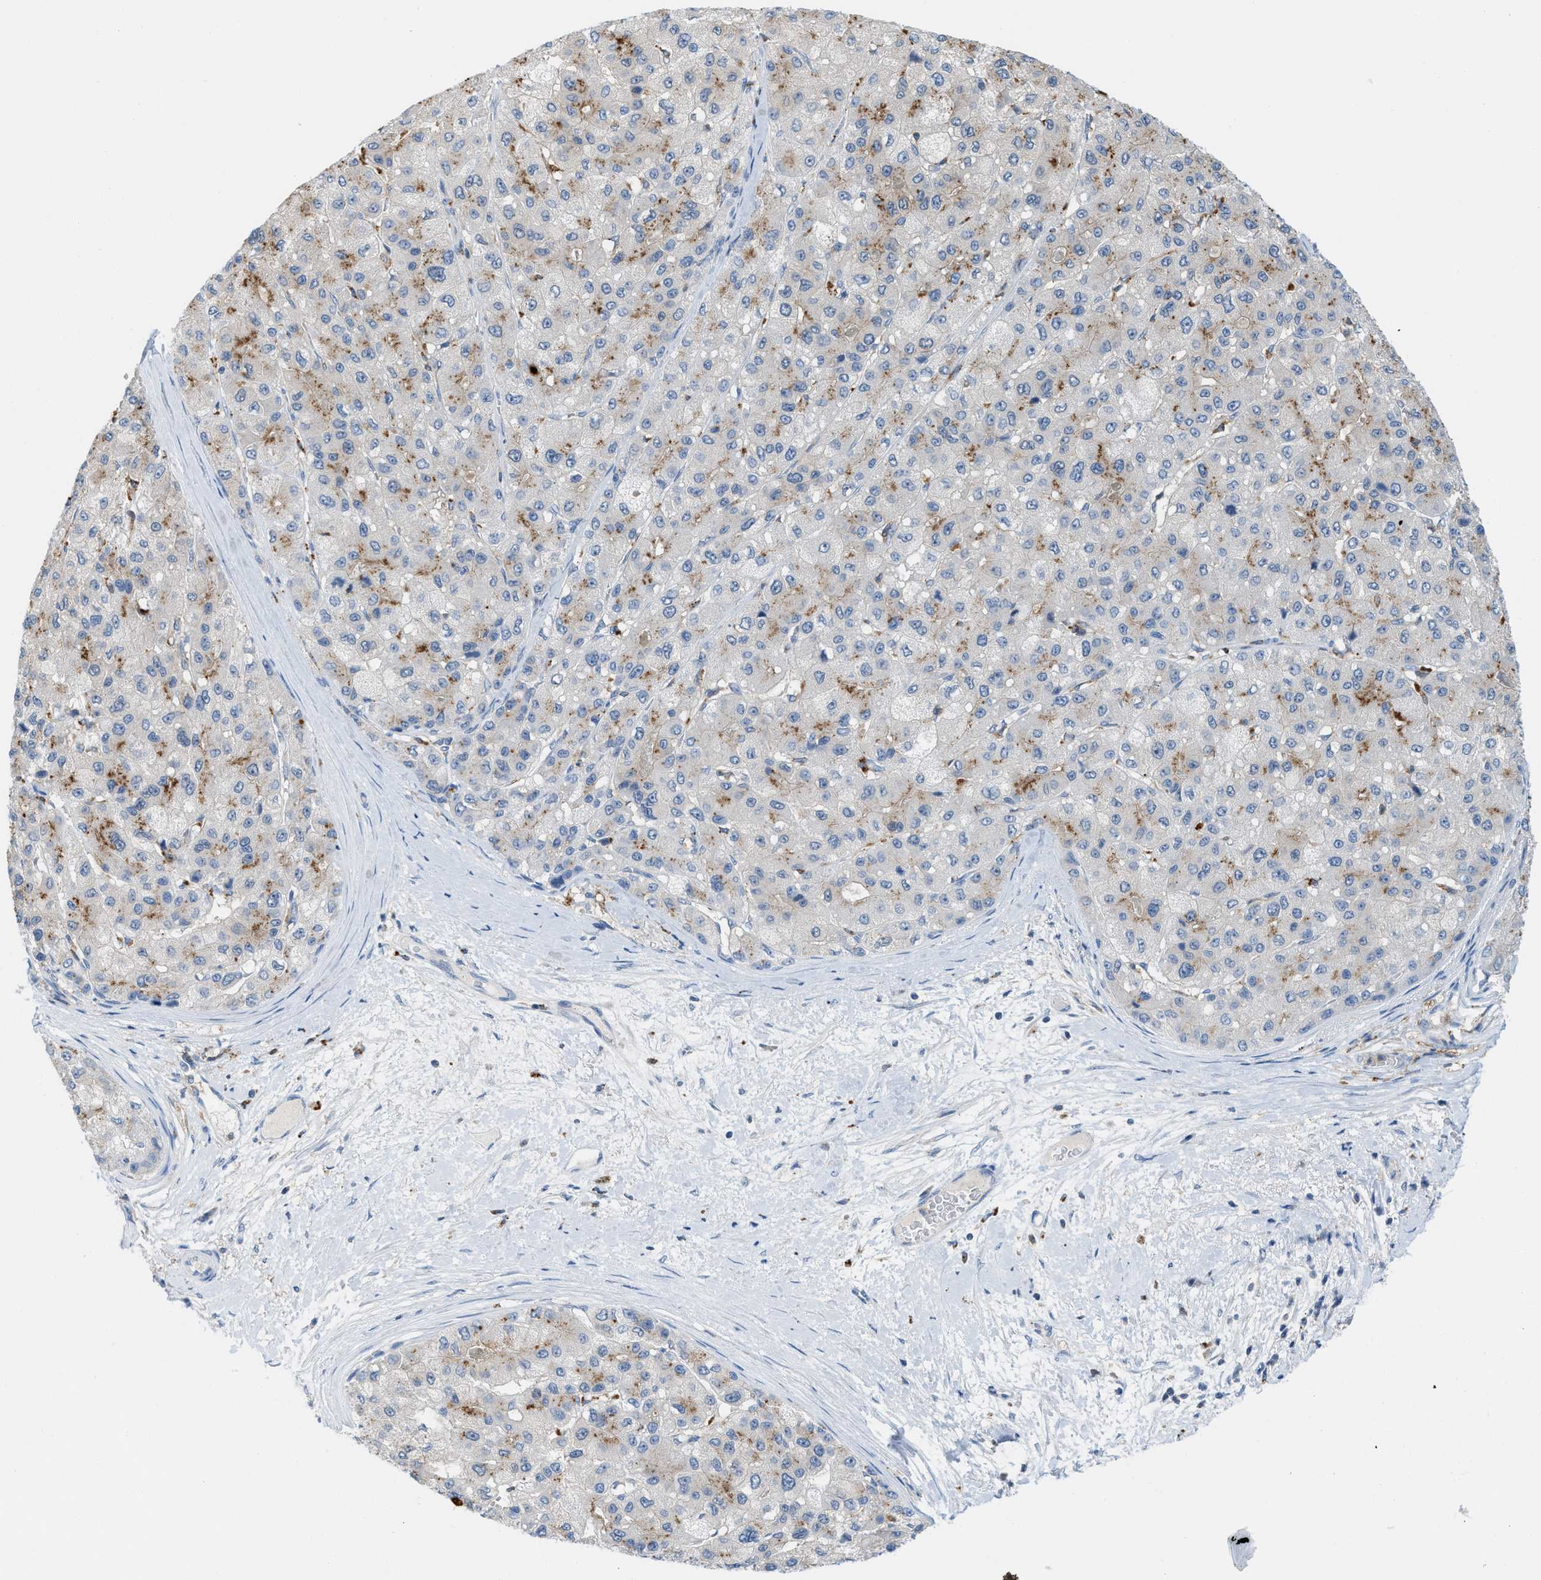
{"staining": {"intensity": "moderate", "quantity": "<25%", "location": "cytoplasmic/membranous"}, "tissue": "liver cancer", "cell_type": "Tumor cells", "image_type": "cancer", "snomed": [{"axis": "morphology", "description": "Carcinoma, Hepatocellular, NOS"}, {"axis": "topography", "description": "Liver"}], "caption": "An immunohistochemistry (IHC) histopathology image of neoplastic tissue is shown. Protein staining in brown labels moderate cytoplasmic/membranous positivity in liver hepatocellular carcinoma within tumor cells.", "gene": "CSTB", "patient": {"sex": "male", "age": 80}}